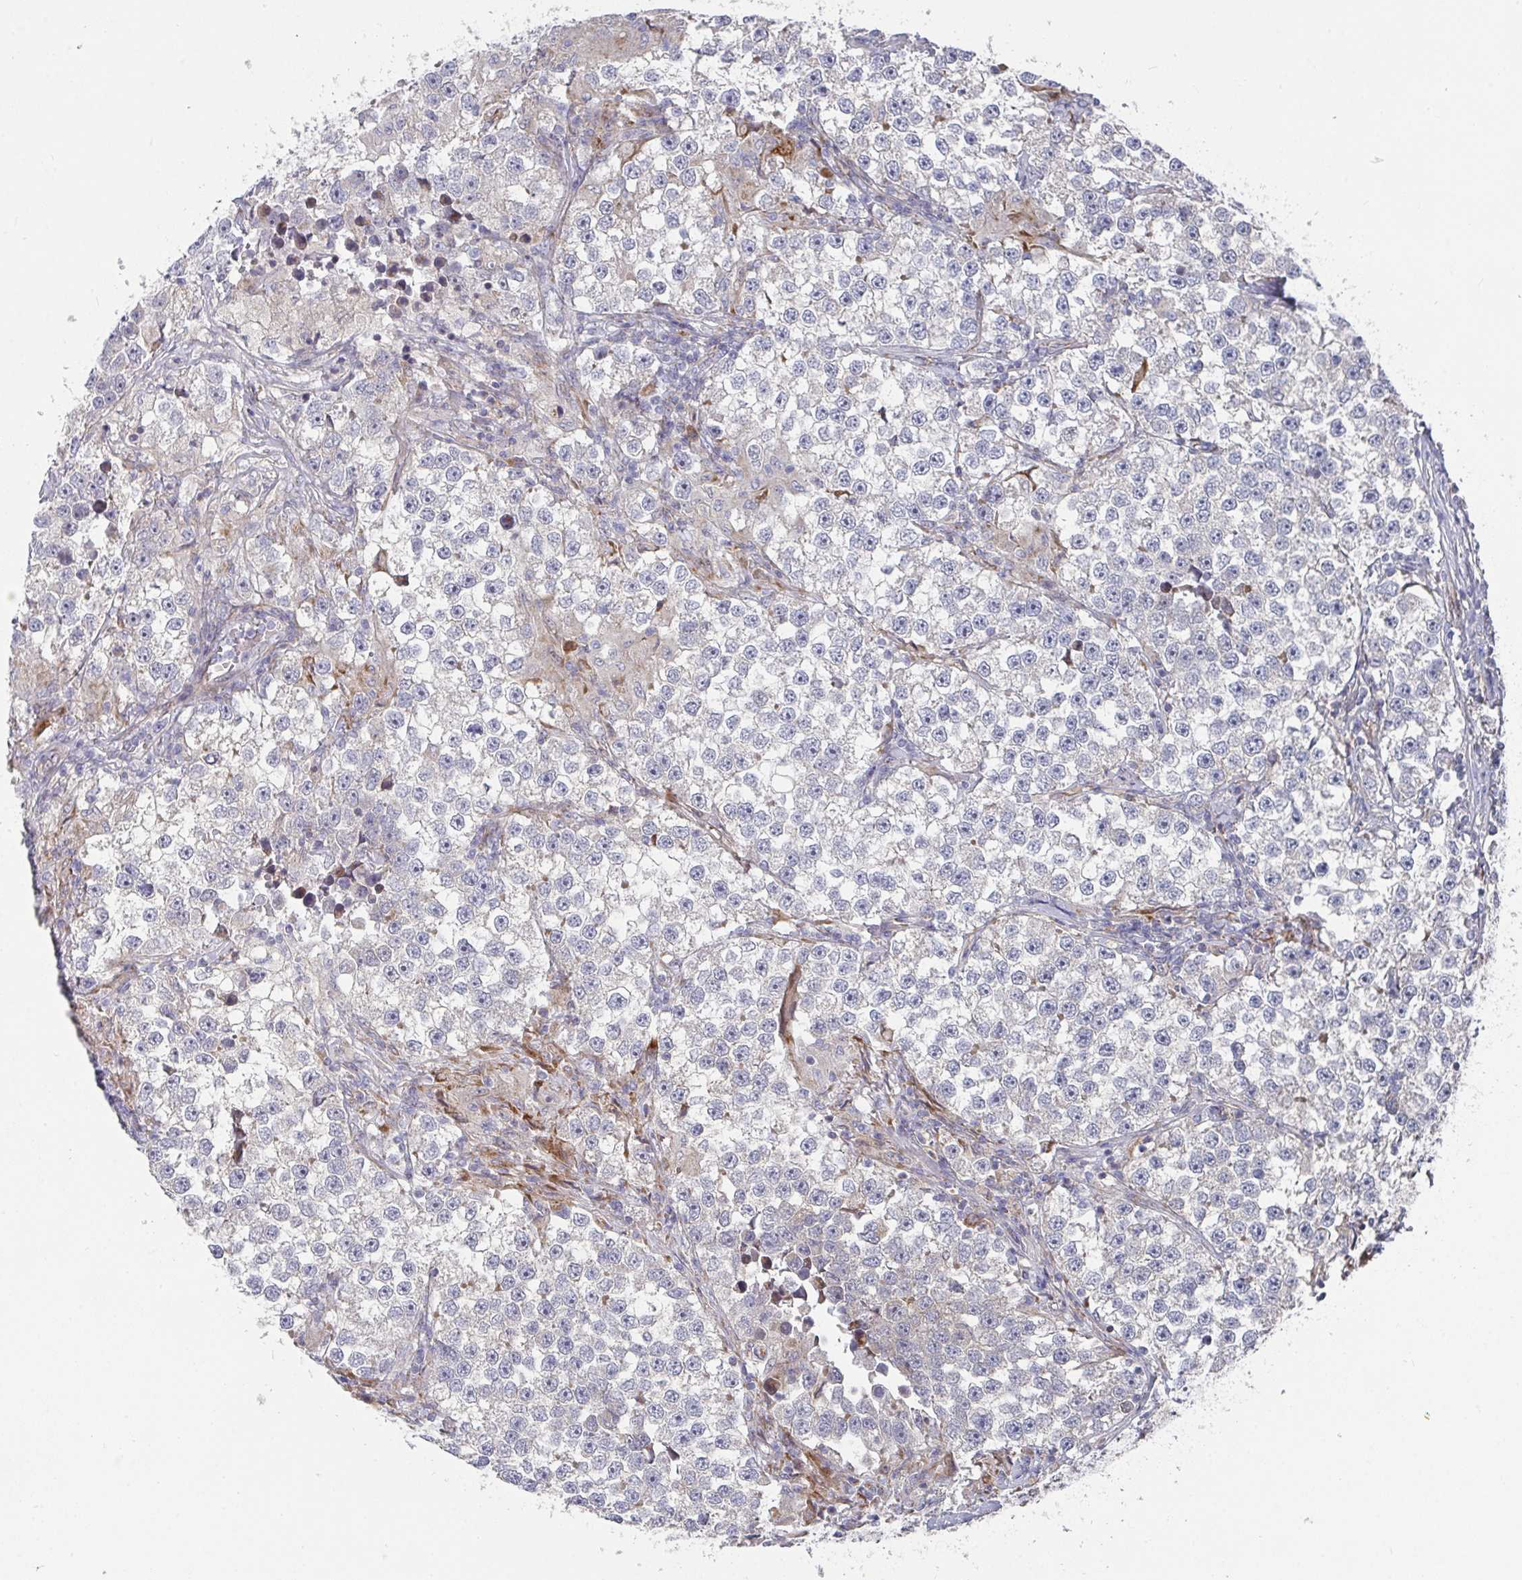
{"staining": {"intensity": "negative", "quantity": "none", "location": "none"}, "tissue": "testis cancer", "cell_type": "Tumor cells", "image_type": "cancer", "snomed": [{"axis": "morphology", "description": "Seminoma, NOS"}, {"axis": "topography", "description": "Testis"}], "caption": "An IHC histopathology image of testis seminoma is shown. There is no staining in tumor cells of testis seminoma.", "gene": "RHEBL1", "patient": {"sex": "male", "age": 46}}